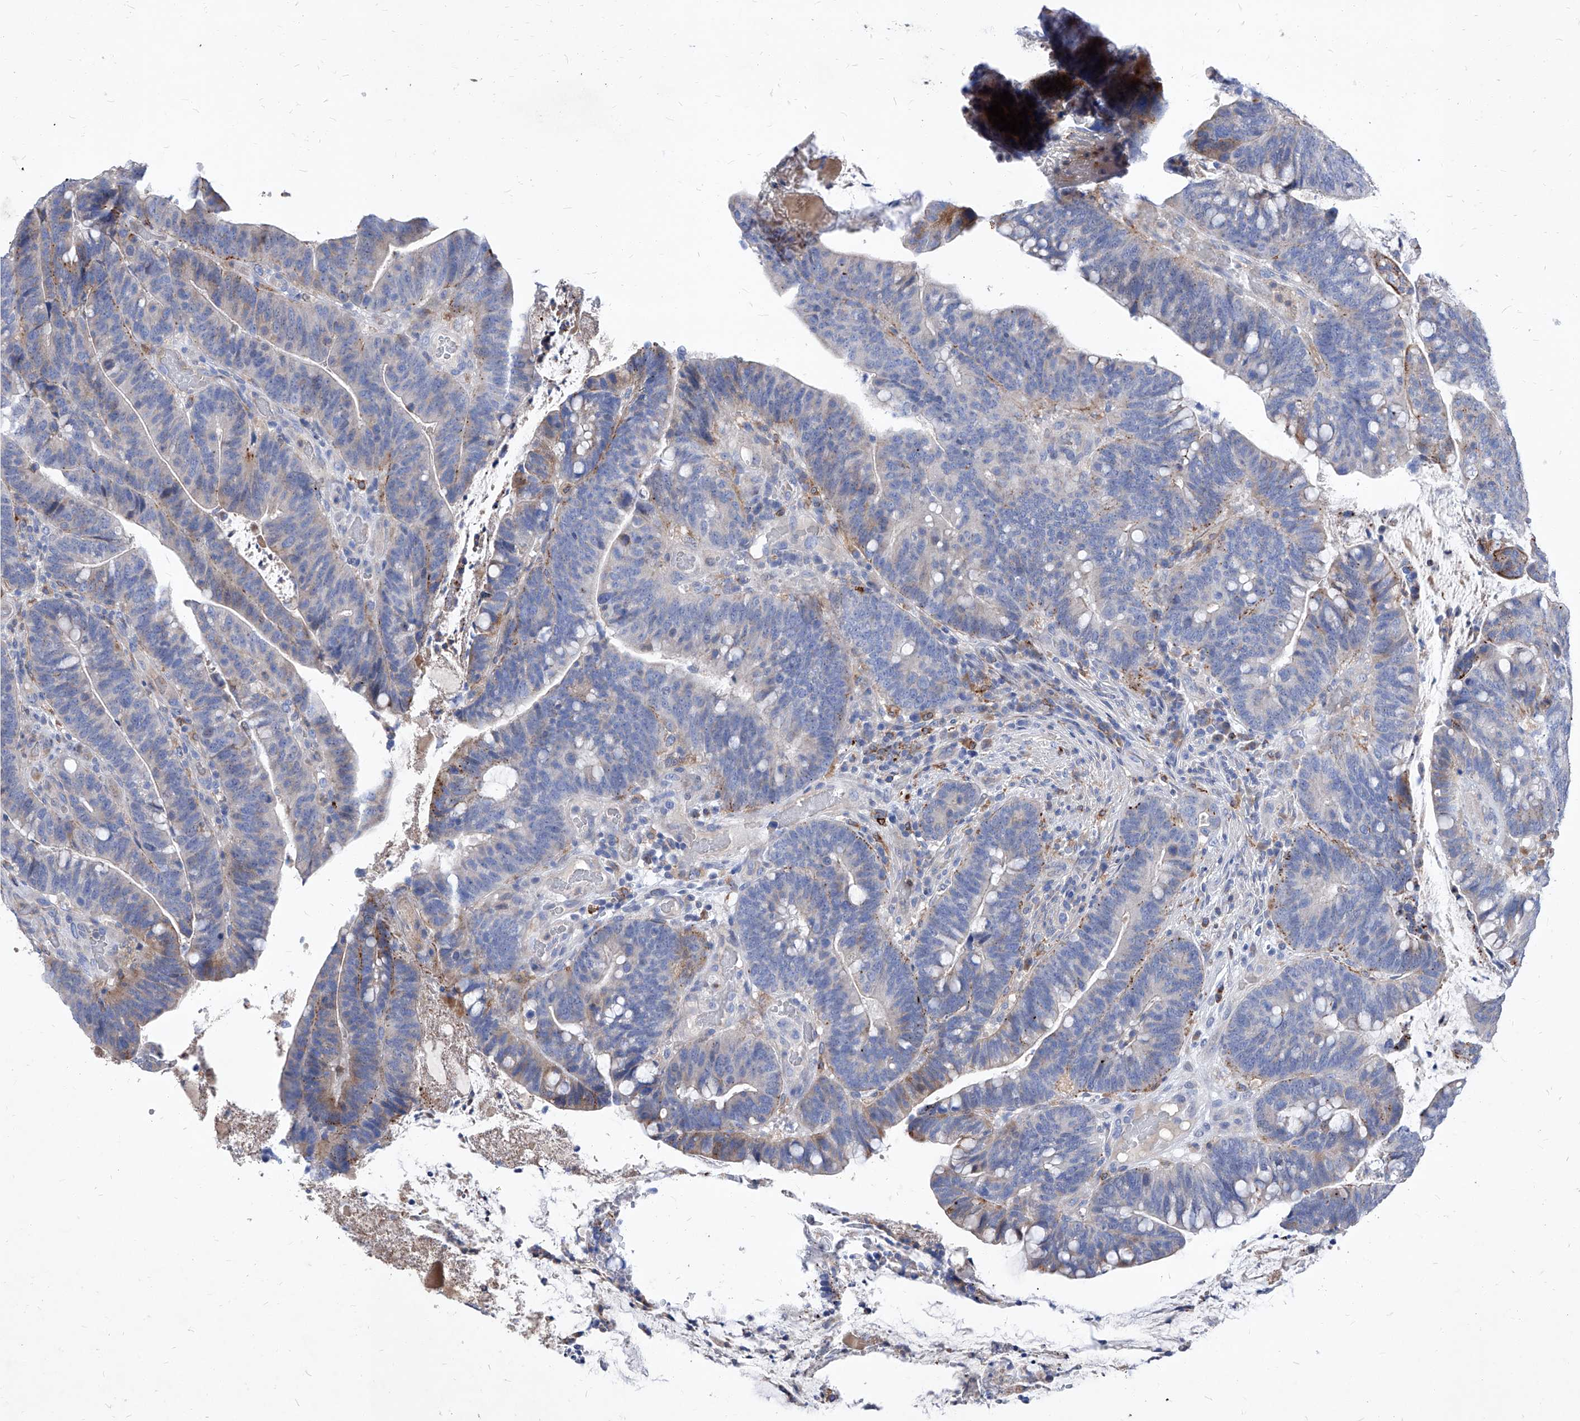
{"staining": {"intensity": "moderate", "quantity": "<25%", "location": "cytoplasmic/membranous"}, "tissue": "colorectal cancer", "cell_type": "Tumor cells", "image_type": "cancer", "snomed": [{"axis": "morphology", "description": "Adenocarcinoma, NOS"}, {"axis": "topography", "description": "Colon"}], "caption": "Immunohistochemistry image of human adenocarcinoma (colorectal) stained for a protein (brown), which shows low levels of moderate cytoplasmic/membranous staining in about <25% of tumor cells.", "gene": "UBOX5", "patient": {"sex": "female", "age": 66}}